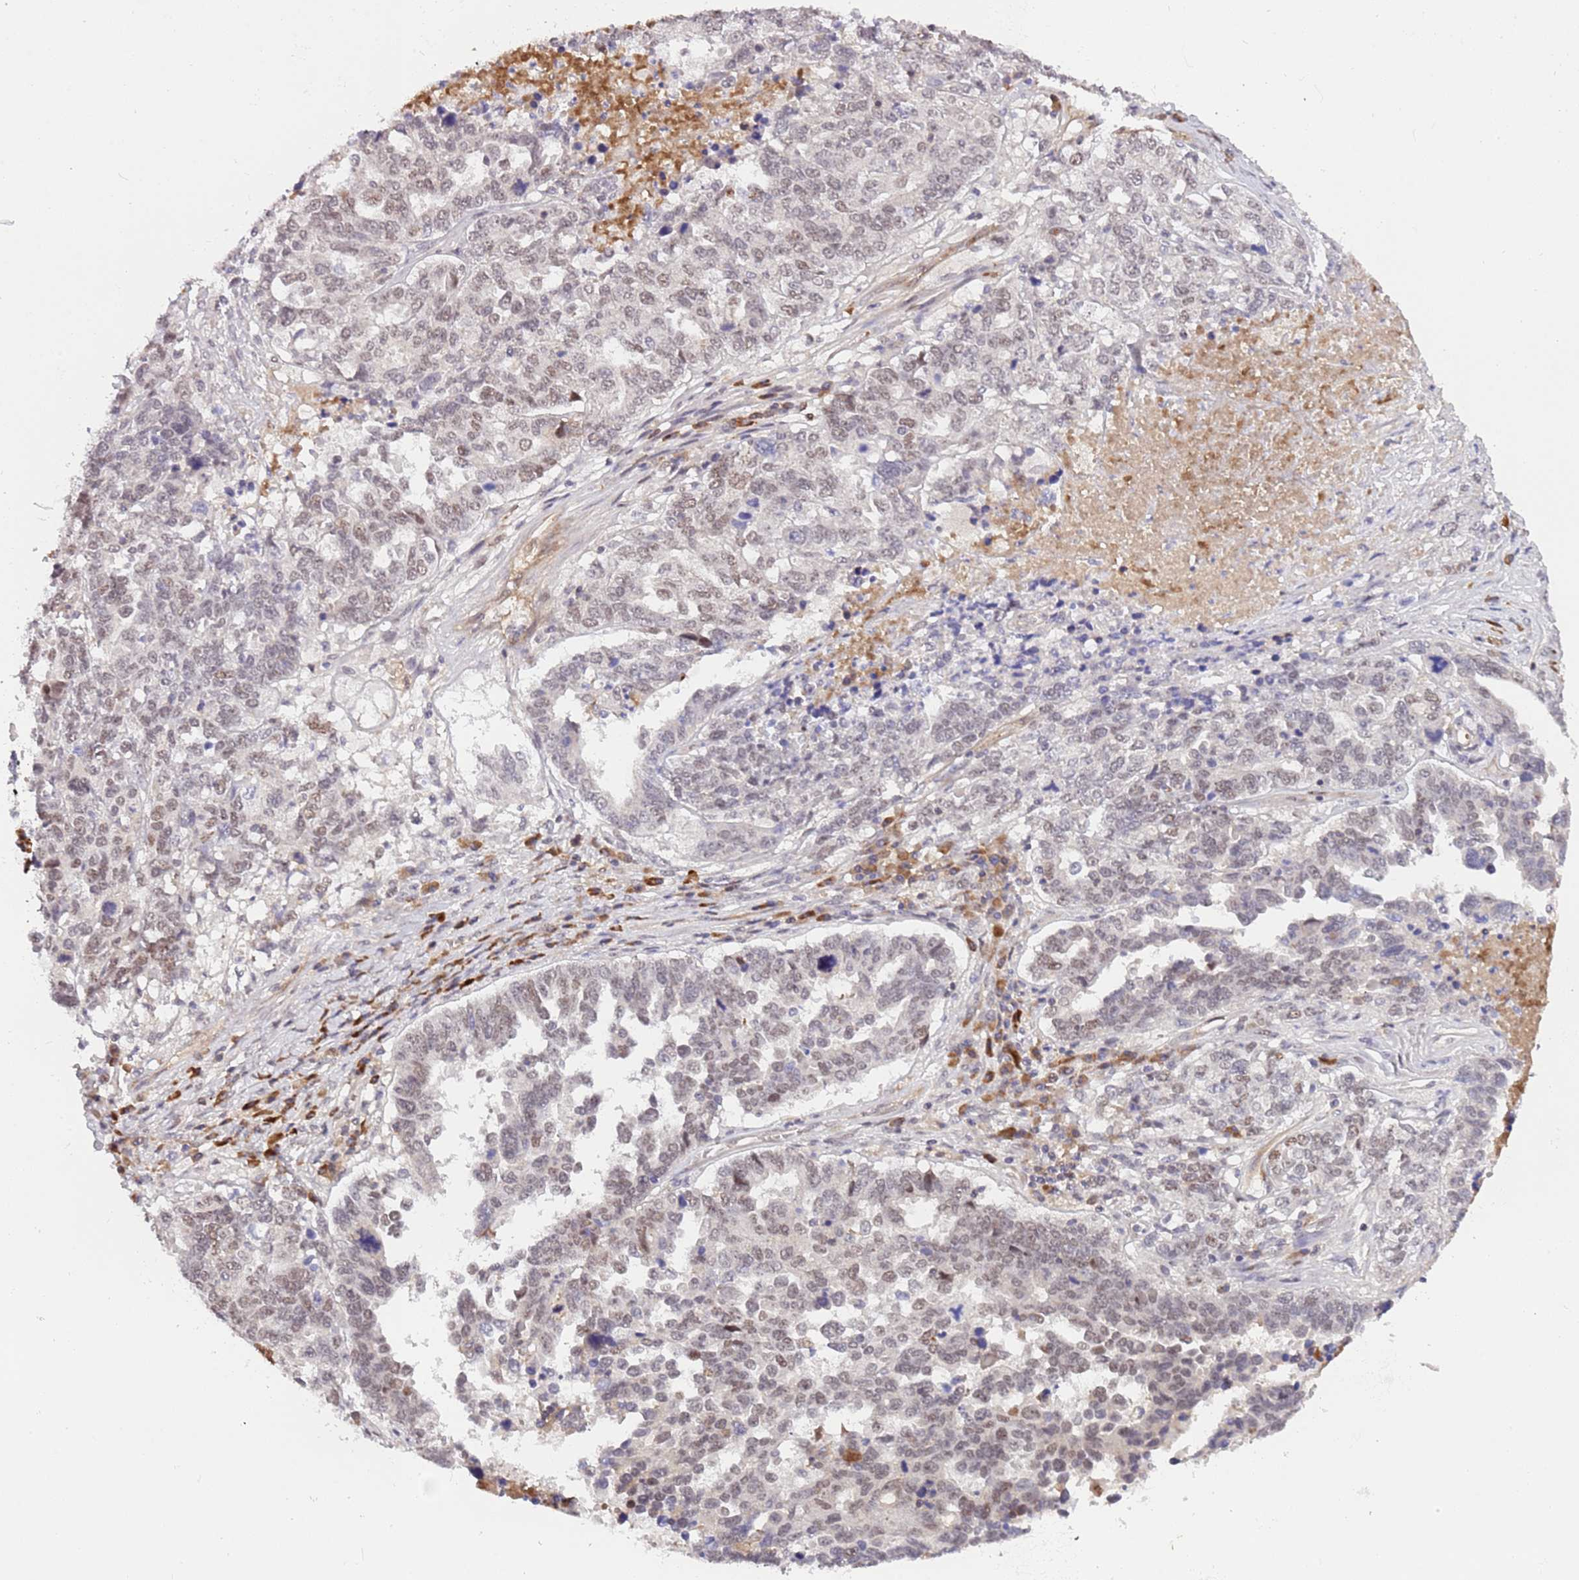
{"staining": {"intensity": "weak", "quantity": ">75%", "location": "nuclear"}, "tissue": "ovarian cancer", "cell_type": "Tumor cells", "image_type": "cancer", "snomed": [{"axis": "morphology", "description": "Carcinoma, endometroid"}, {"axis": "topography", "description": "Ovary"}], "caption": "This is a micrograph of immunohistochemistry (IHC) staining of ovarian endometroid carcinoma, which shows weak positivity in the nuclear of tumor cells.", "gene": "MAGEF1", "patient": {"sex": "female", "age": 62}}